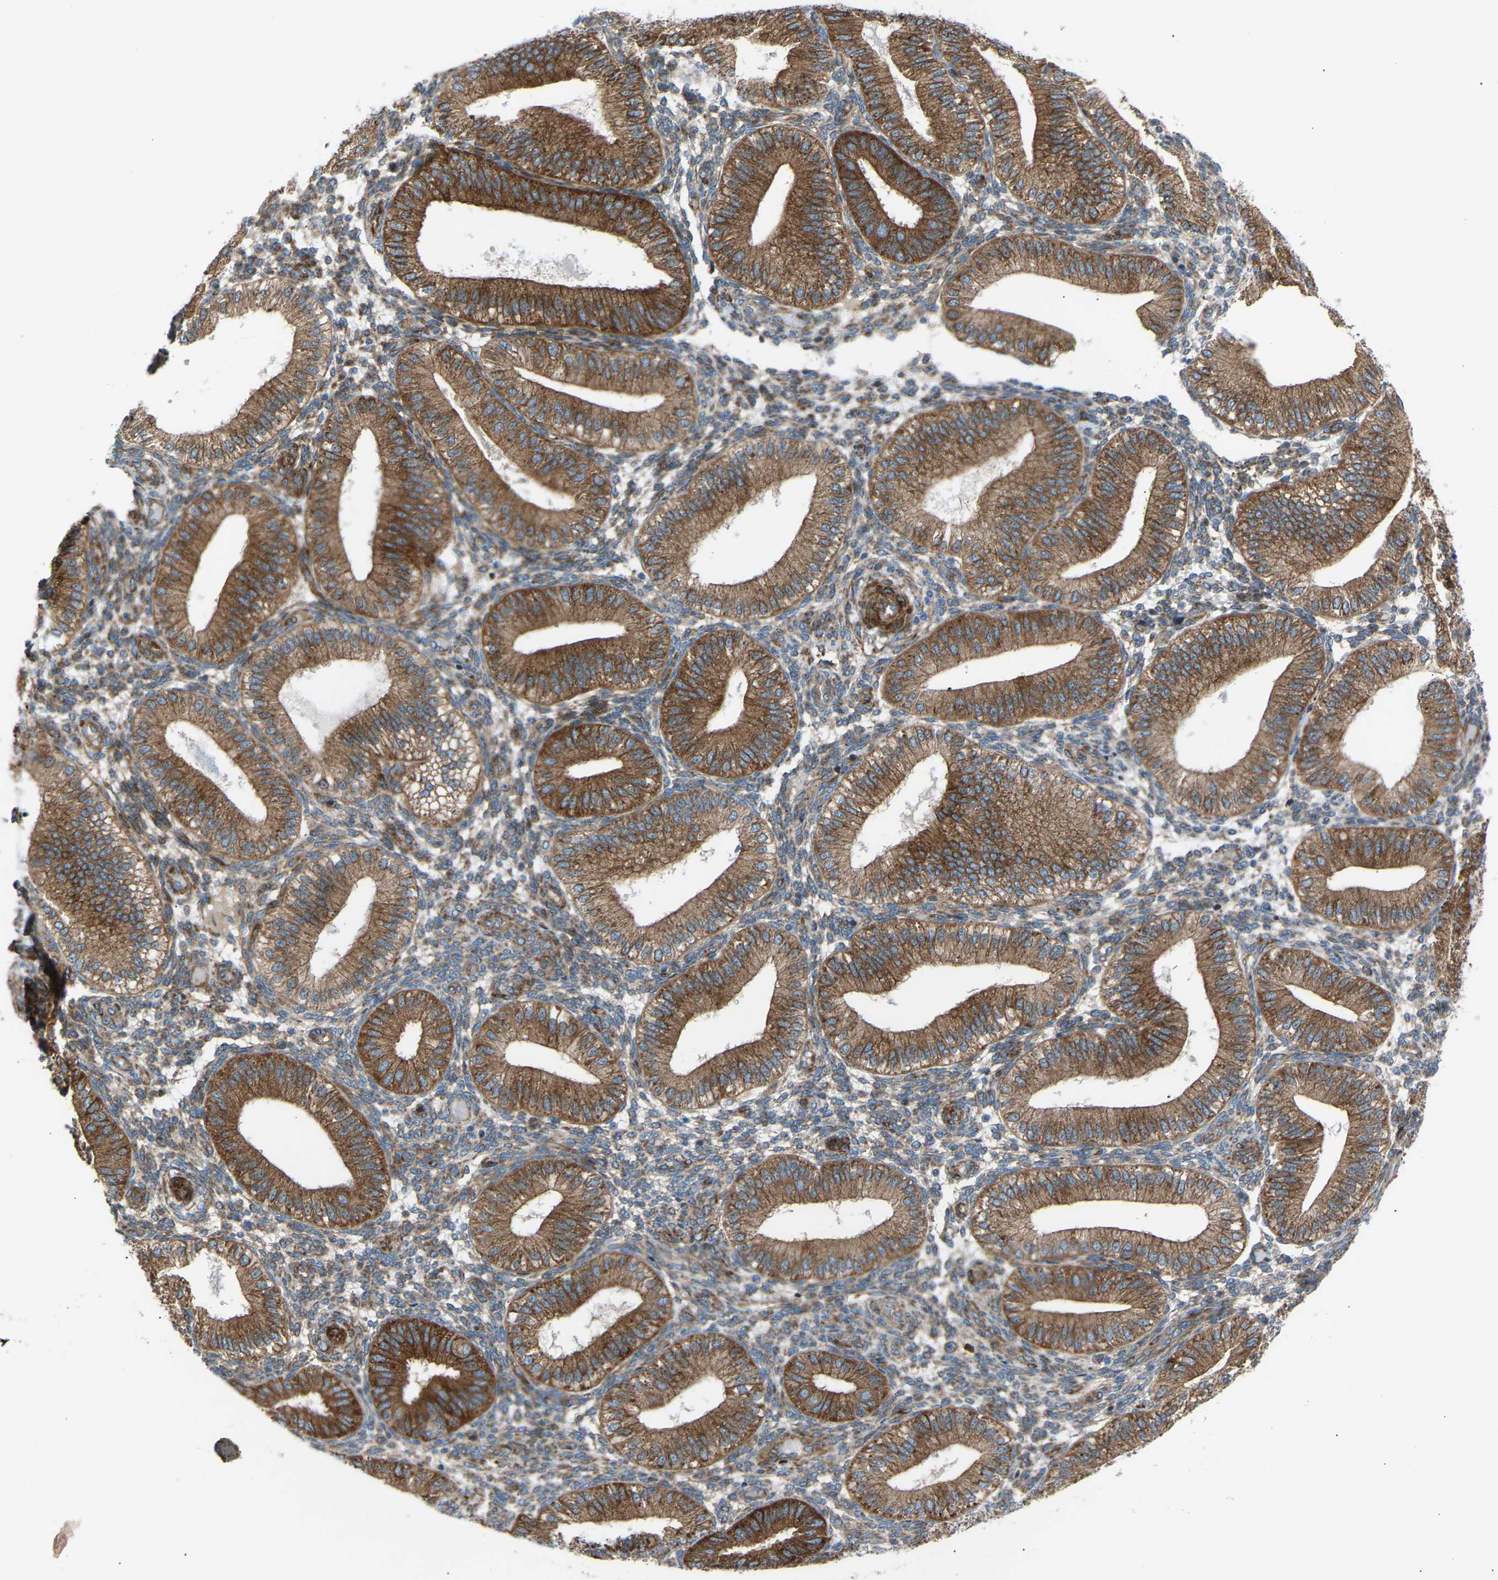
{"staining": {"intensity": "moderate", "quantity": "25%-75%", "location": "cytoplasmic/membranous"}, "tissue": "endometrium", "cell_type": "Cells in endometrial stroma", "image_type": "normal", "snomed": [{"axis": "morphology", "description": "Normal tissue, NOS"}, {"axis": "topography", "description": "Endometrium"}], "caption": "Protein staining of benign endometrium displays moderate cytoplasmic/membranous staining in approximately 25%-75% of cells in endometrial stroma.", "gene": "VPS41", "patient": {"sex": "female", "age": 39}}